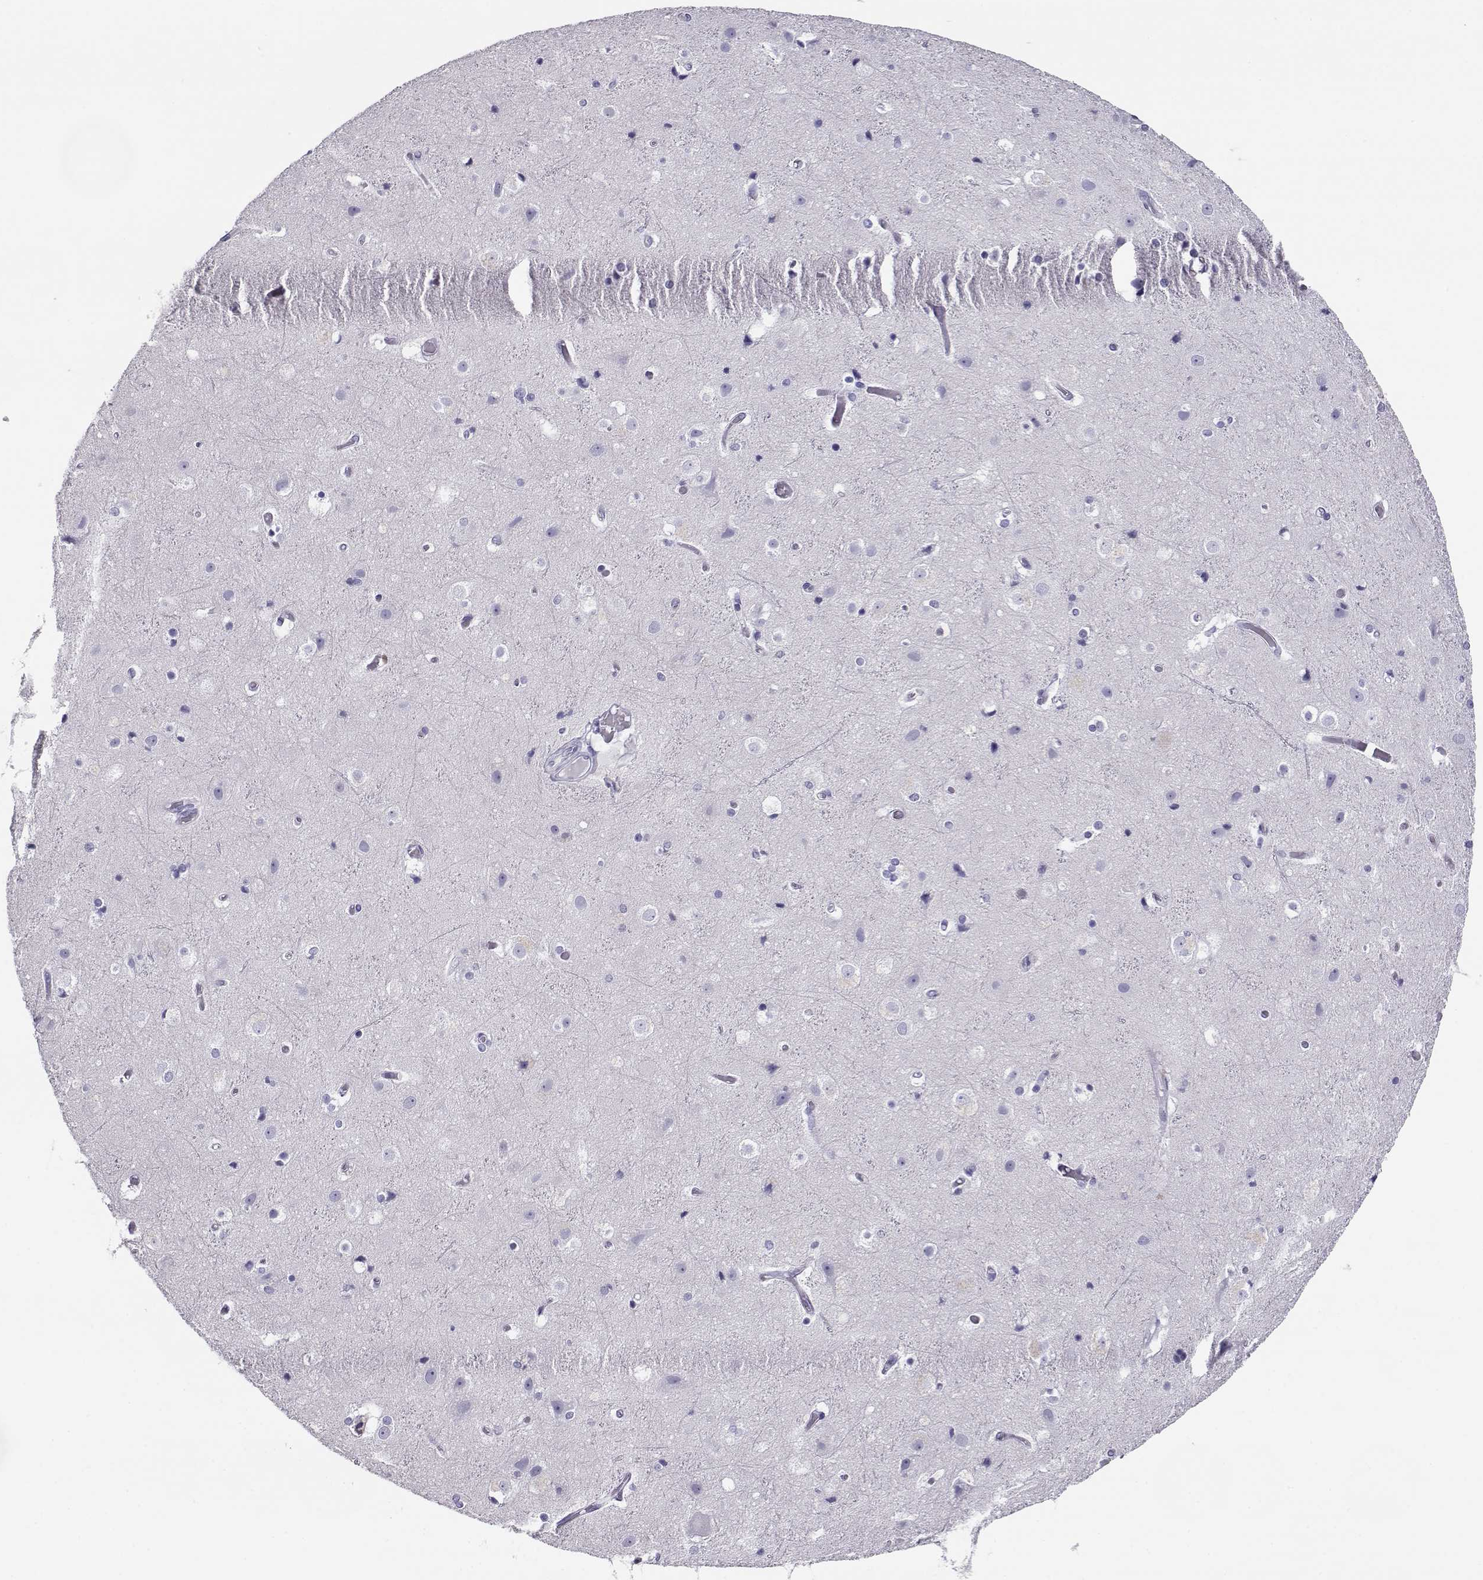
{"staining": {"intensity": "negative", "quantity": "none", "location": "none"}, "tissue": "cerebral cortex", "cell_type": "Endothelial cells", "image_type": "normal", "snomed": [{"axis": "morphology", "description": "Normal tissue, NOS"}, {"axis": "topography", "description": "Cerebral cortex"}], "caption": "This is an immunohistochemistry photomicrograph of benign human cerebral cortex. There is no staining in endothelial cells.", "gene": "CABS1", "patient": {"sex": "female", "age": 52}}